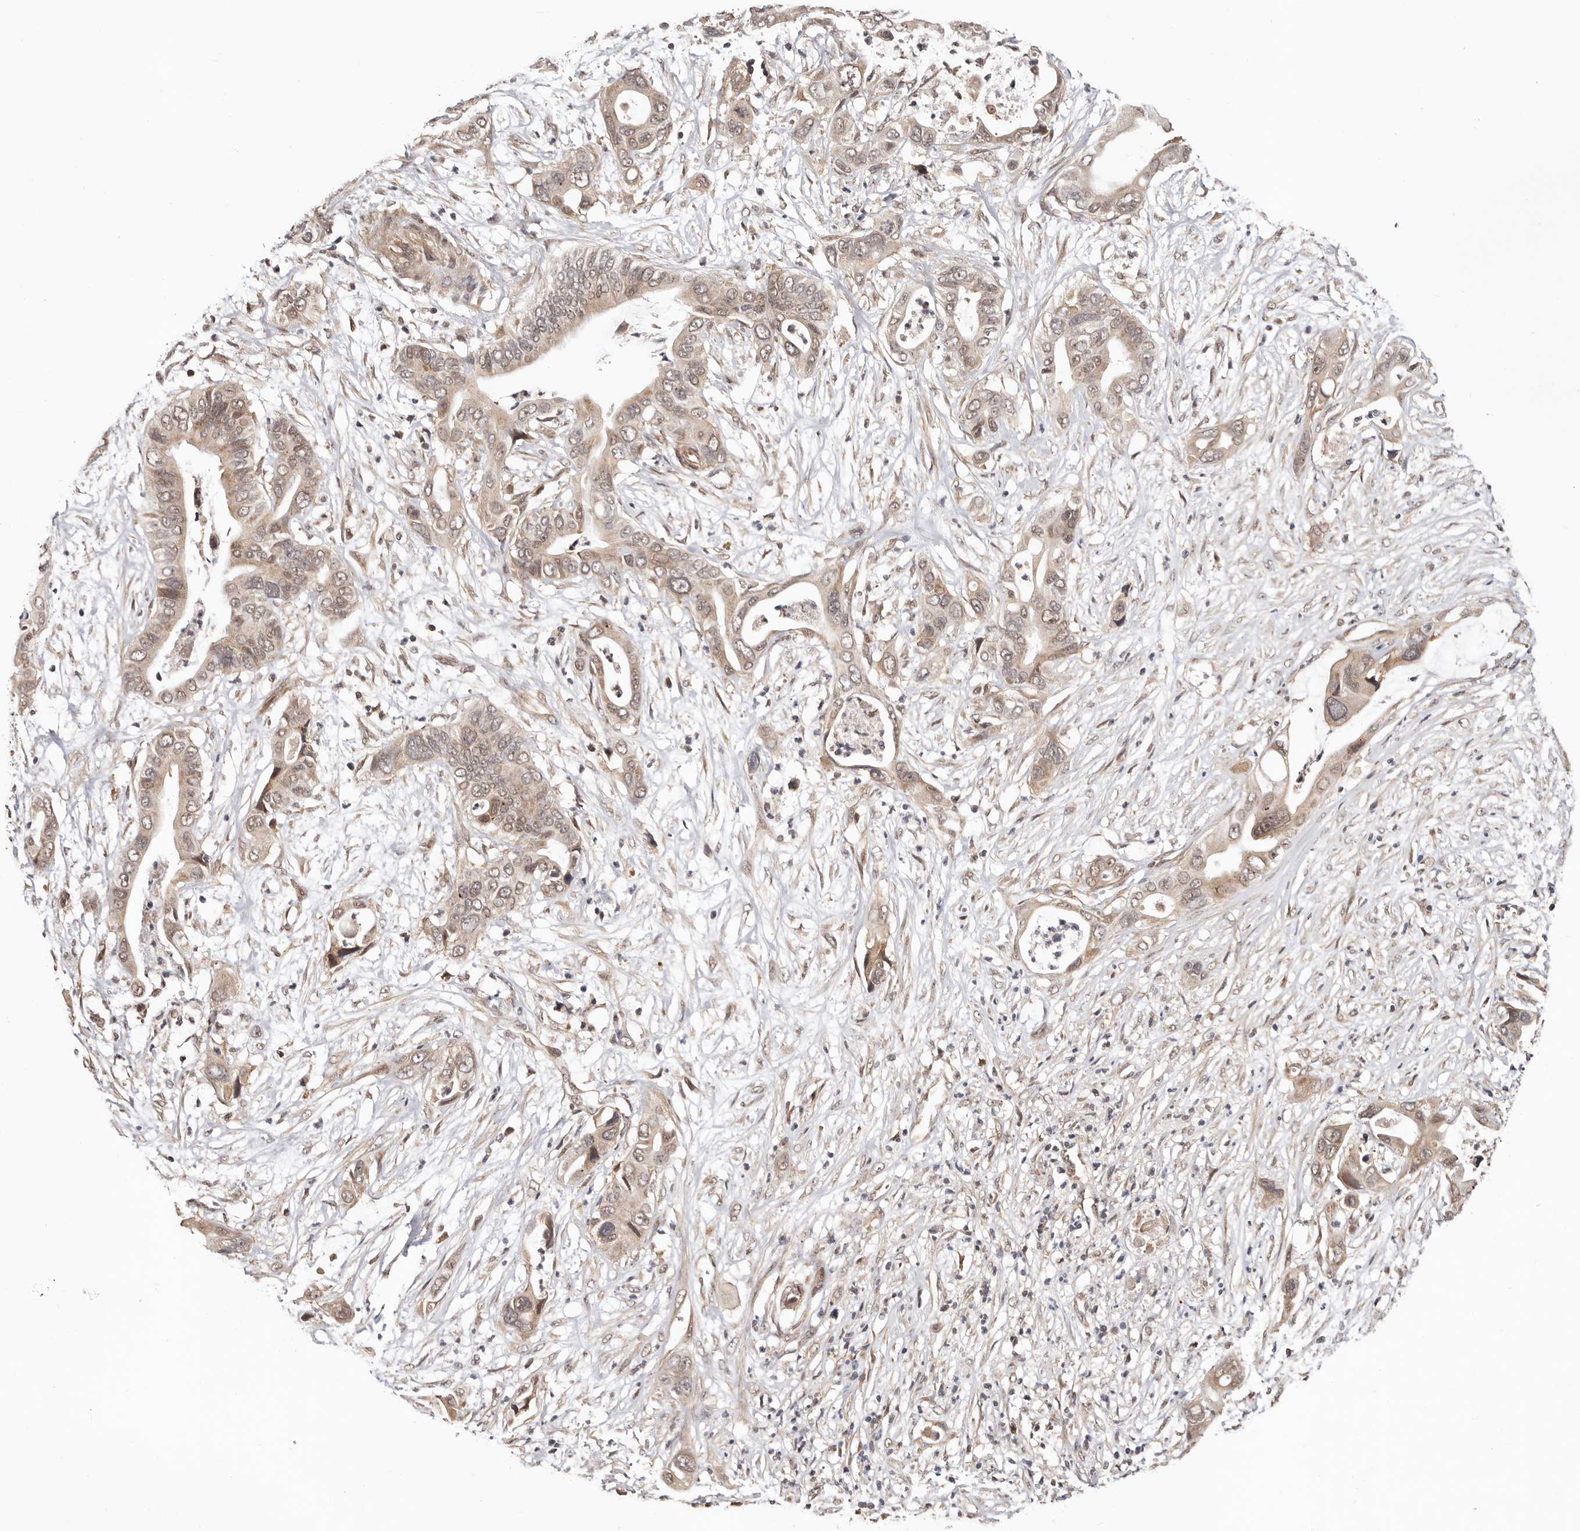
{"staining": {"intensity": "weak", "quantity": ">75%", "location": "cytoplasmic/membranous,nuclear"}, "tissue": "pancreatic cancer", "cell_type": "Tumor cells", "image_type": "cancer", "snomed": [{"axis": "morphology", "description": "Adenocarcinoma, NOS"}, {"axis": "topography", "description": "Pancreas"}], "caption": "Immunohistochemical staining of human adenocarcinoma (pancreatic) reveals low levels of weak cytoplasmic/membranous and nuclear staining in about >75% of tumor cells. Using DAB (3,3'-diaminobenzidine) (brown) and hematoxylin (blue) stains, captured at high magnification using brightfield microscopy.", "gene": "CTNNBL1", "patient": {"sex": "male", "age": 66}}